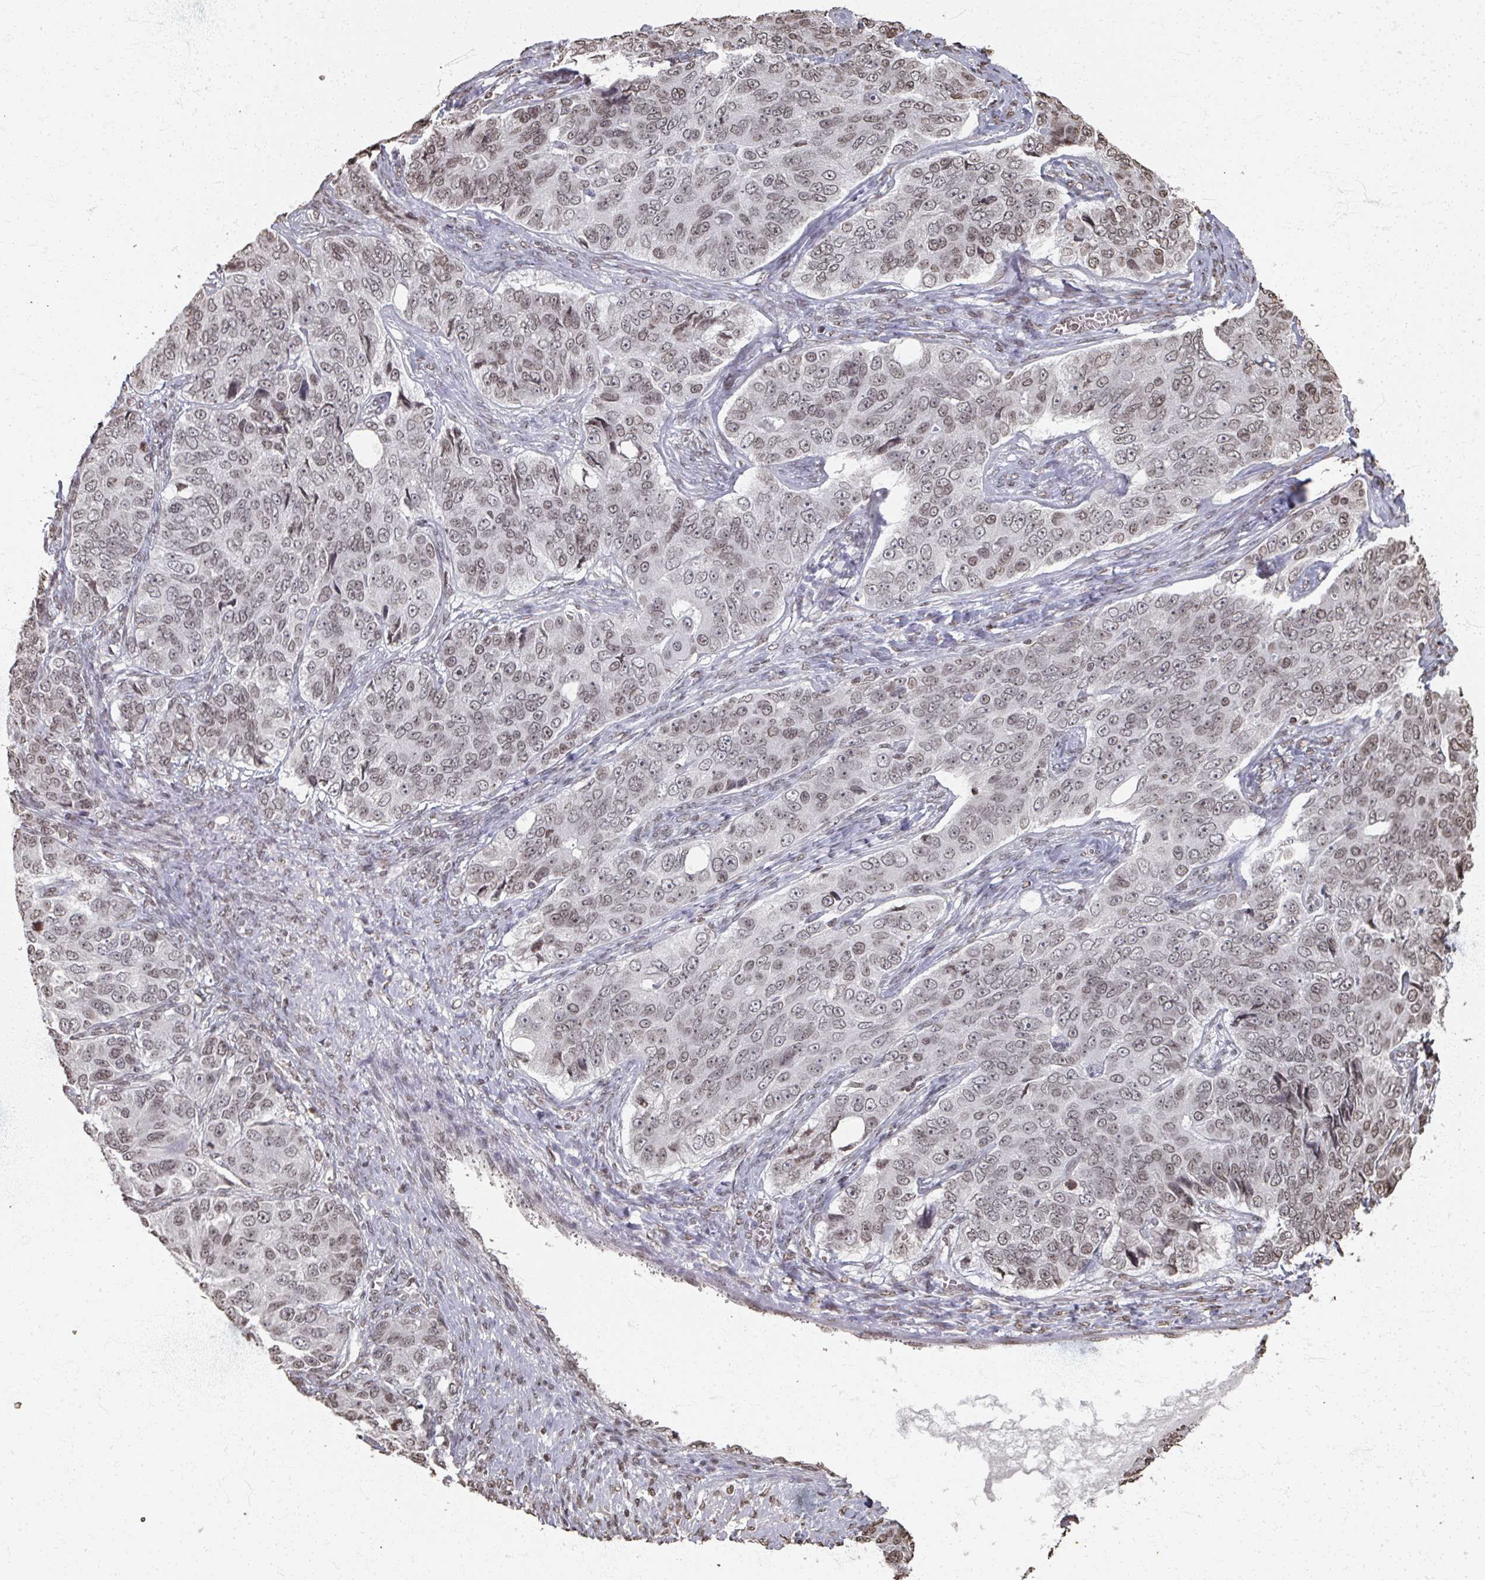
{"staining": {"intensity": "moderate", "quantity": "25%-75%", "location": "nuclear"}, "tissue": "ovarian cancer", "cell_type": "Tumor cells", "image_type": "cancer", "snomed": [{"axis": "morphology", "description": "Carcinoma, endometroid"}, {"axis": "topography", "description": "Ovary"}], "caption": "IHC image of human ovarian cancer stained for a protein (brown), which displays medium levels of moderate nuclear positivity in approximately 25%-75% of tumor cells.", "gene": "DCUN1D5", "patient": {"sex": "female", "age": 51}}